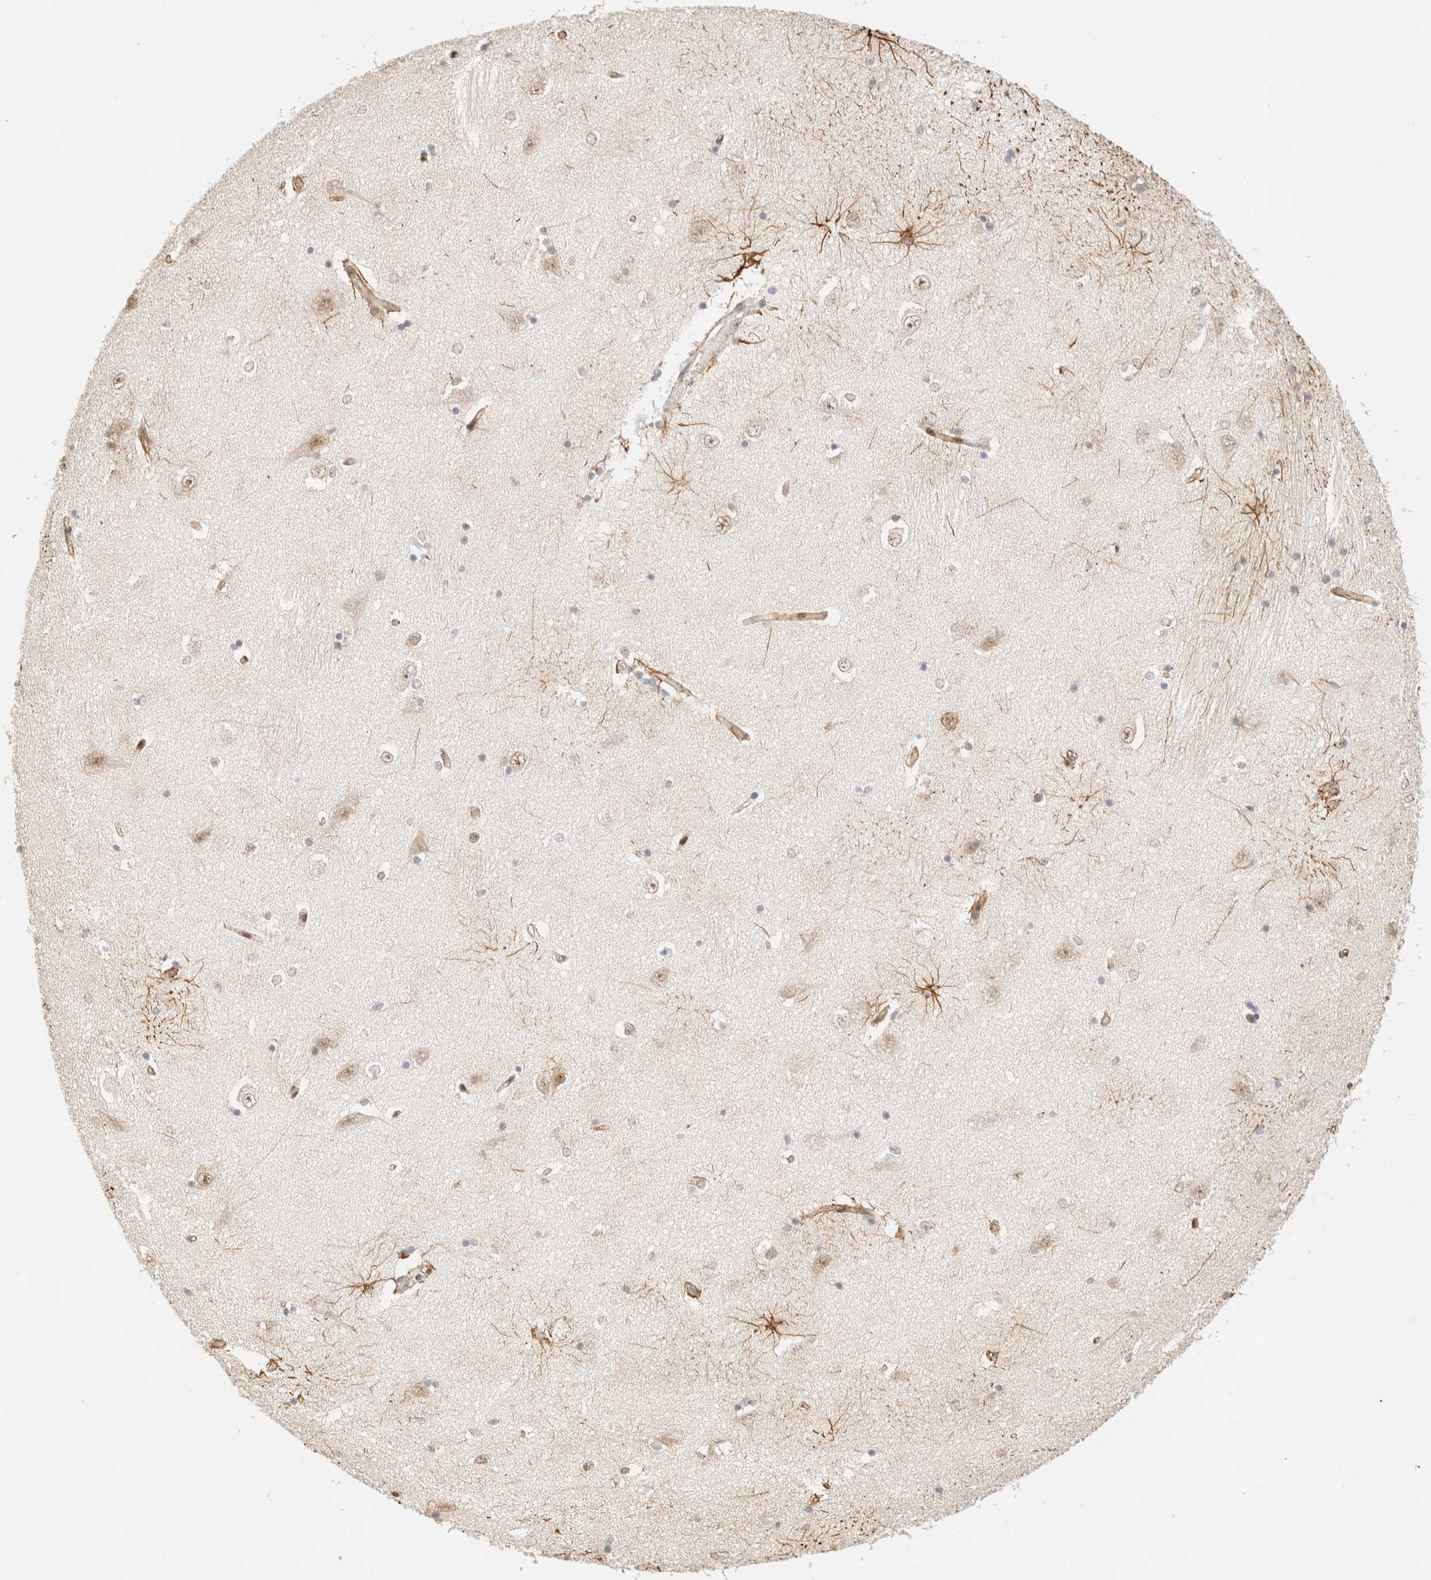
{"staining": {"intensity": "moderate", "quantity": "25%-75%", "location": "cytoplasmic/membranous,nuclear"}, "tissue": "hippocampus", "cell_type": "Glial cells", "image_type": "normal", "snomed": [{"axis": "morphology", "description": "Normal tissue, NOS"}, {"axis": "topography", "description": "Hippocampus"}], "caption": "IHC histopathology image of benign human hippocampus stained for a protein (brown), which demonstrates medium levels of moderate cytoplasmic/membranous,nuclear staining in approximately 25%-75% of glial cells.", "gene": "ARID5A", "patient": {"sex": "male", "age": 45}}